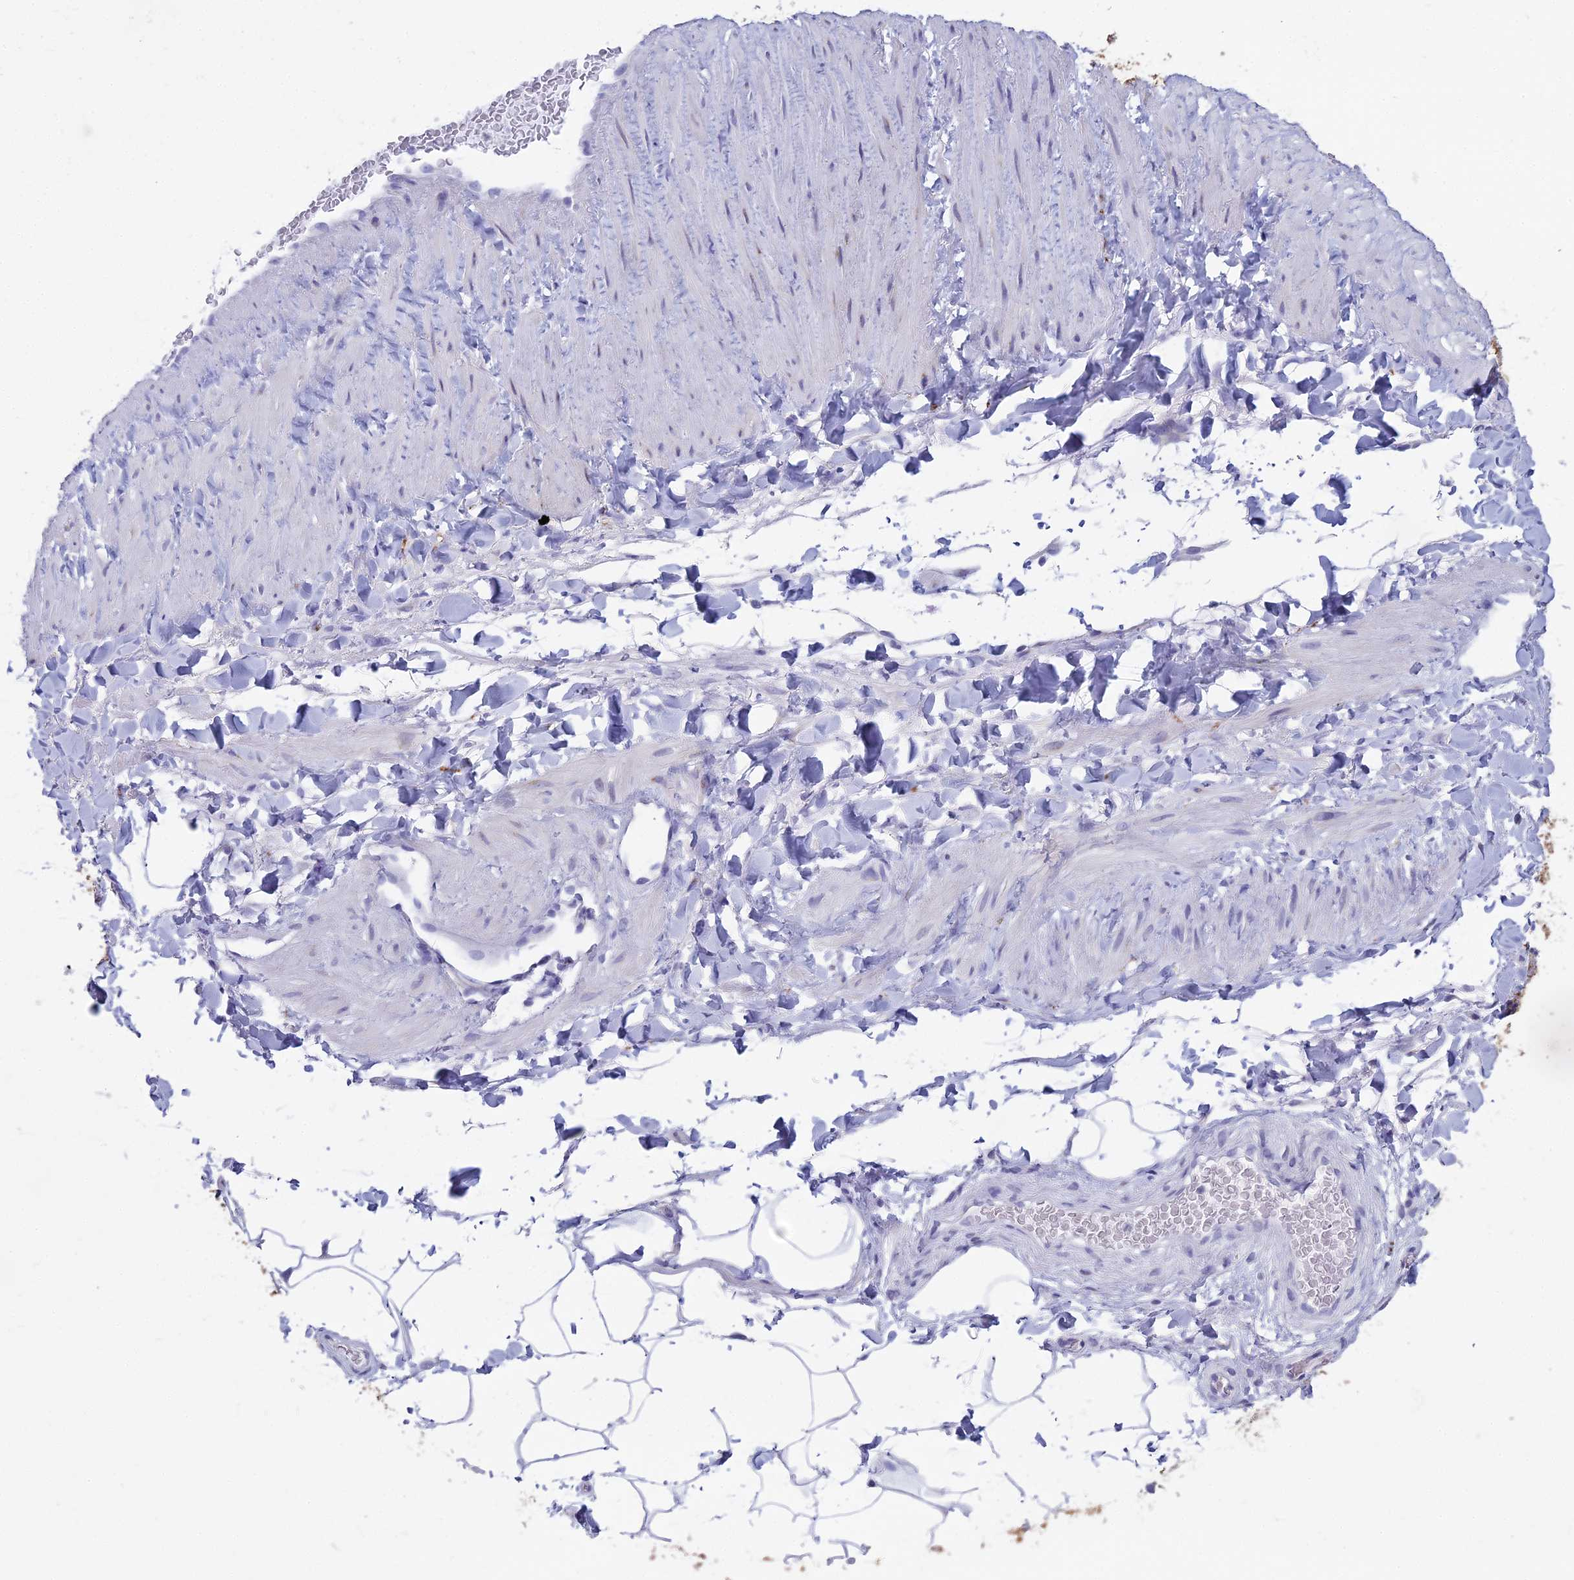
{"staining": {"intensity": "negative", "quantity": "none", "location": "none"}, "tissue": "adipose tissue", "cell_type": "Adipocytes", "image_type": "normal", "snomed": [{"axis": "morphology", "description": "Normal tissue, NOS"}, {"axis": "topography", "description": "Soft tissue"}, {"axis": "topography", "description": "Vascular tissue"}], "caption": "DAB (3,3'-diaminobenzidine) immunohistochemical staining of unremarkable adipose tissue reveals no significant expression in adipocytes.", "gene": "MAP6", "patient": {"sex": "male", "age": 54}}